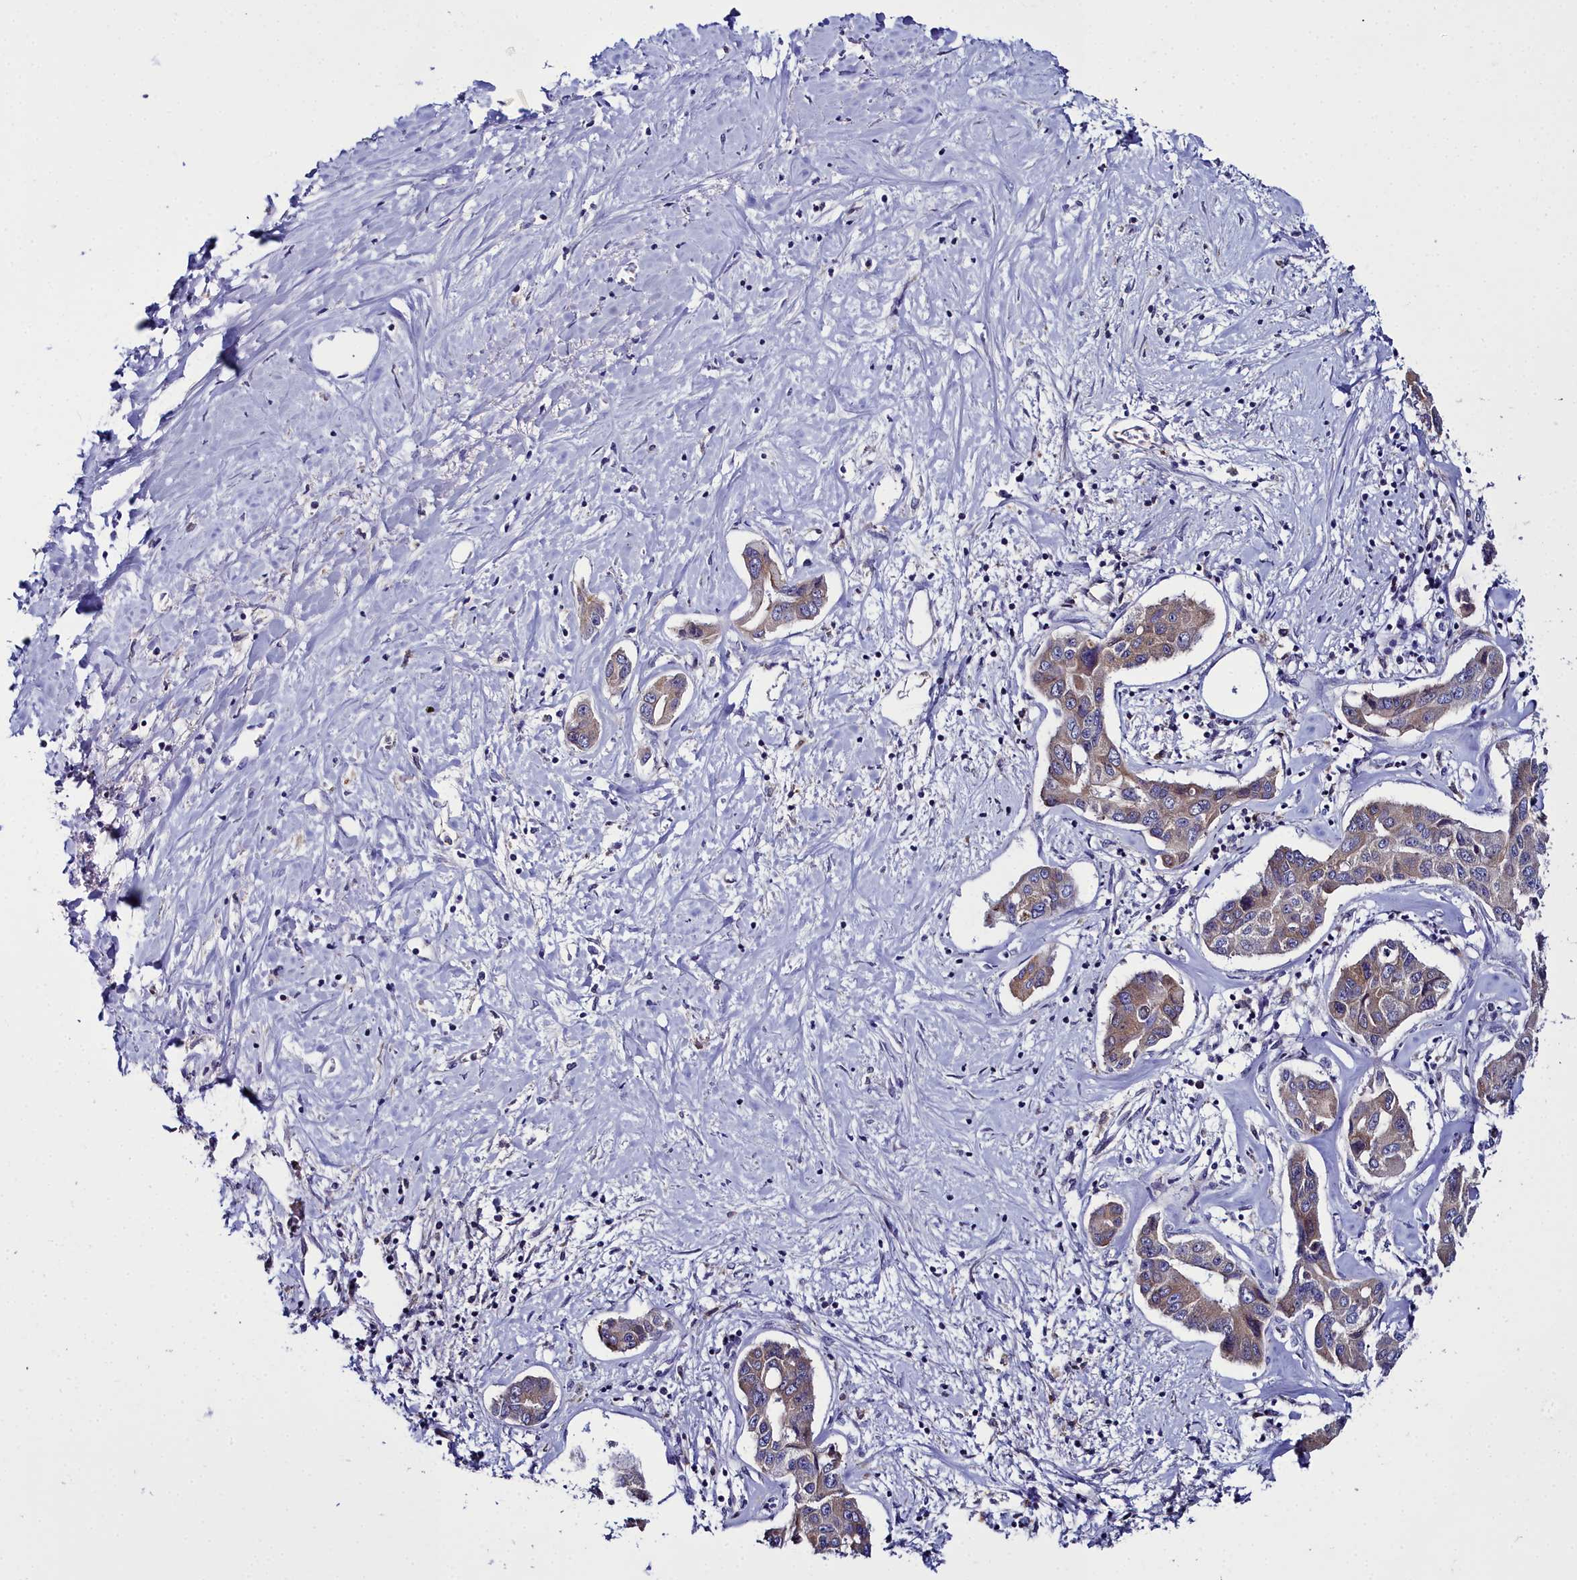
{"staining": {"intensity": "weak", "quantity": ">75%", "location": "cytoplasmic/membranous"}, "tissue": "liver cancer", "cell_type": "Tumor cells", "image_type": "cancer", "snomed": [{"axis": "morphology", "description": "Cholangiocarcinoma"}, {"axis": "topography", "description": "Liver"}], "caption": "Weak cytoplasmic/membranous positivity is identified in approximately >75% of tumor cells in liver cholangiocarcinoma.", "gene": "ELAPOR2", "patient": {"sex": "male", "age": 59}}